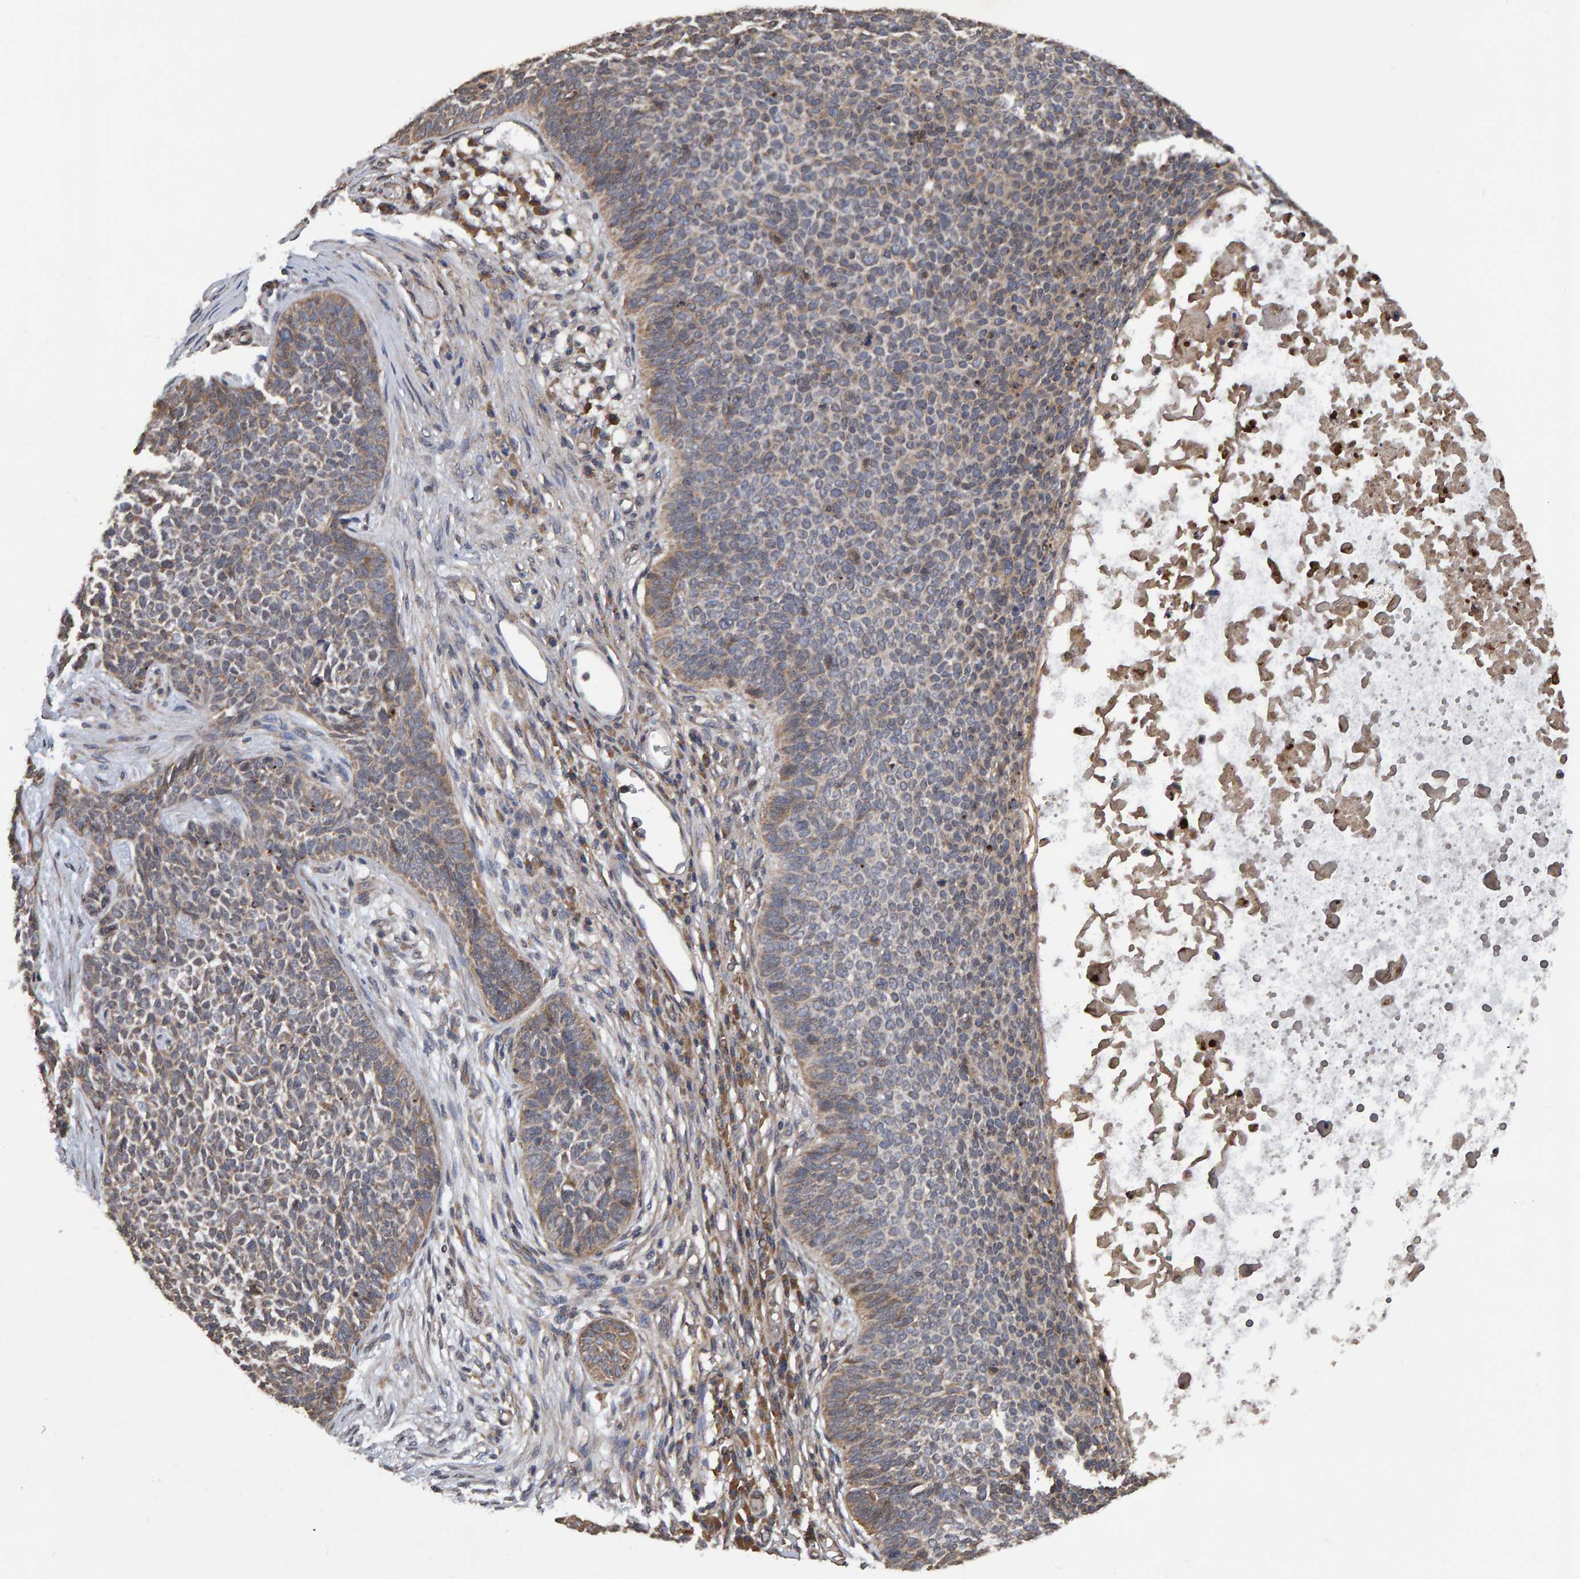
{"staining": {"intensity": "moderate", "quantity": "25%-75%", "location": "cytoplasmic/membranous"}, "tissue": "skin cancer", "cell_type": "Tumor cells", "image_type": "cancer", "snomed": [{"axis": "morphology", "description": "Basal cell carcinoma"}, {"axis": "topography", "description": "Skin"}], "caption": "A photomicrograph of human skin cancer (basal cell carcinoma) stained for a protein demonstrates moderate cytoplasmic/membranous brown staining in tumor cells.", "gene": "GAB2", "patient": {"sex": "female", "age": 84}}